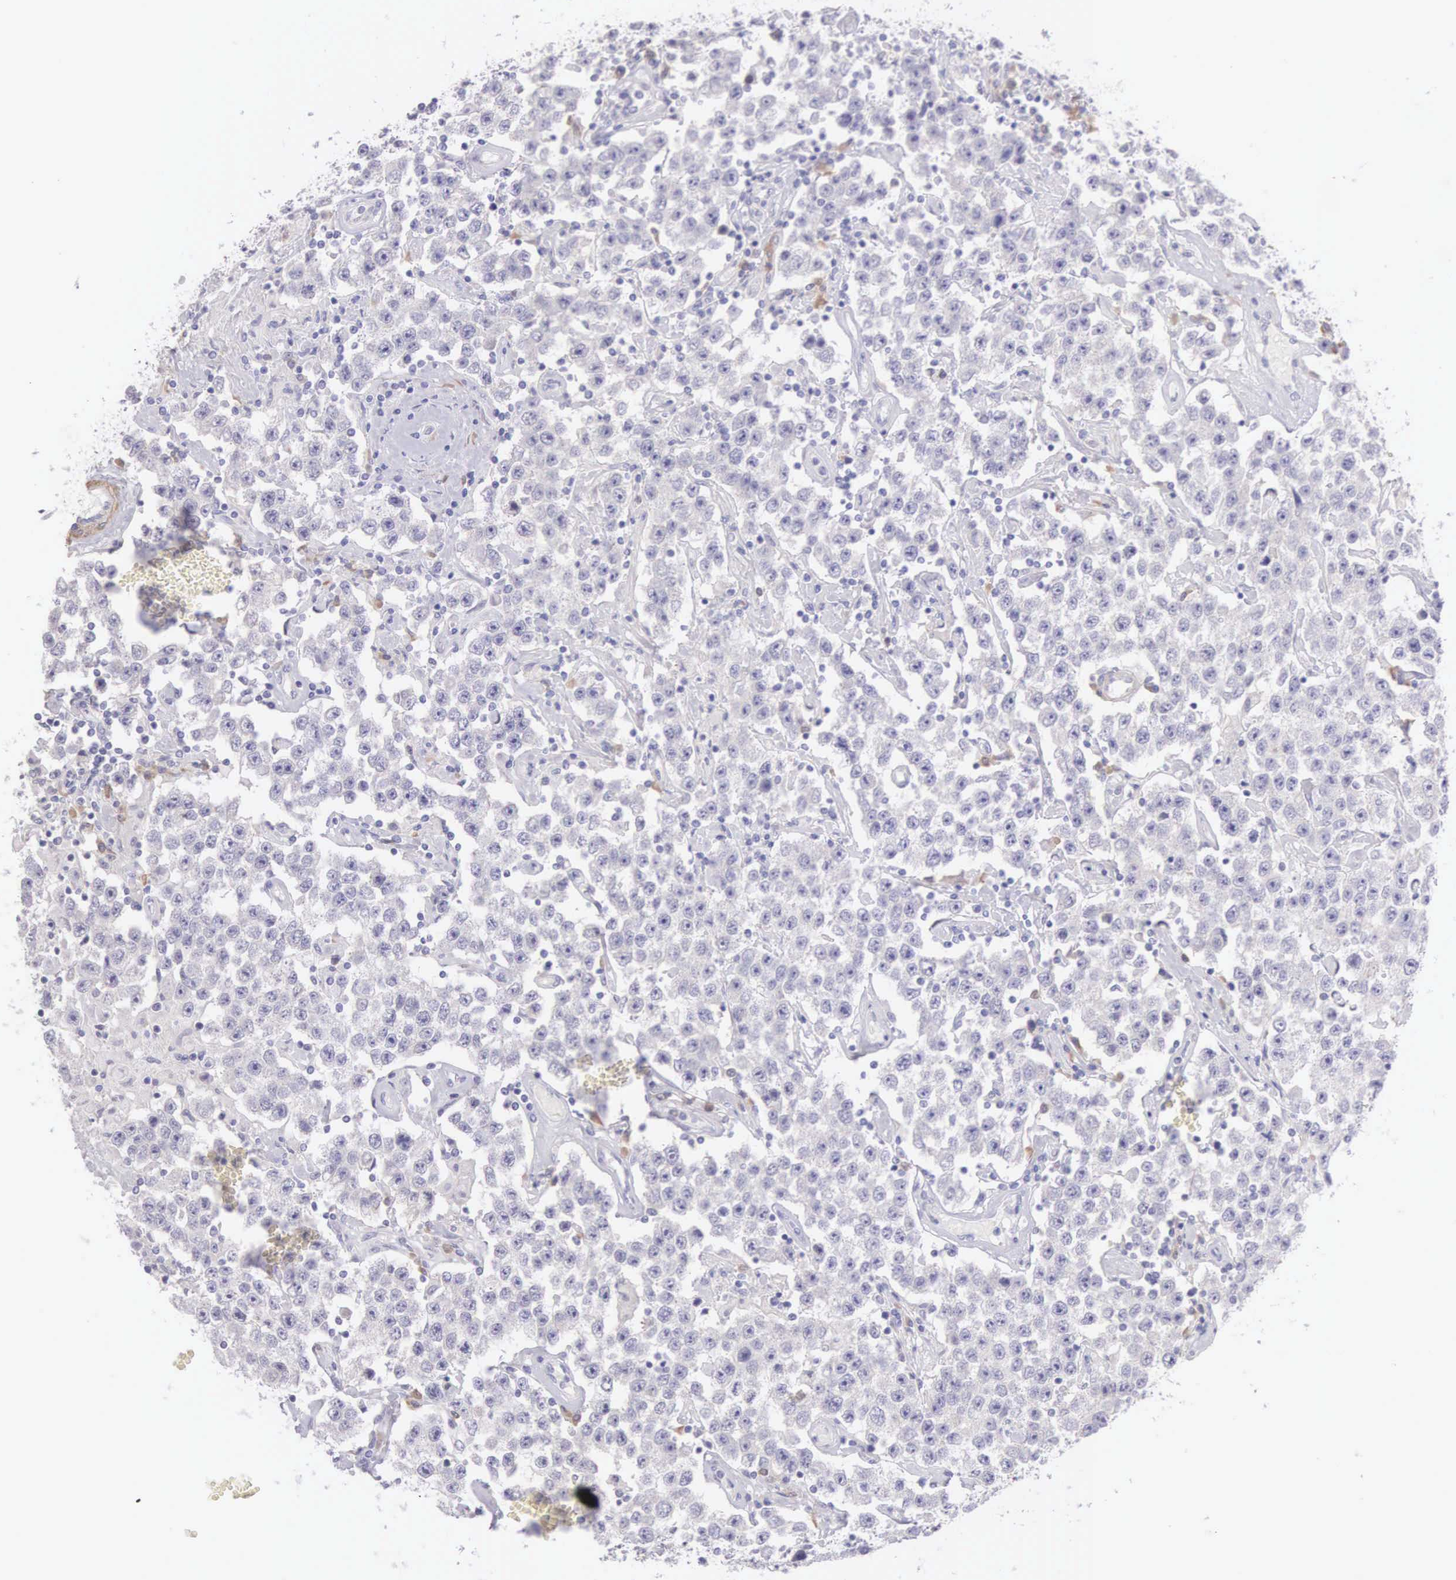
{"staining": {"intensity": "weak", "quantity": "25%-75%", "location": "cytoplasmic/membranous"}, "tissue": "testis cancer", "cell_type": "Tumor cells", "image_type": "cancer", "snomed": [{"axis": "morphology", "description": "Seminoma, NOS"}, {"axis": "topography", "description": "Testis"}], "caption": "Brown immunohistochemical staining in human testis seminoma reveals weak cytoplasmic/membranous positivity in about 25%-75% of tumor cells. The protein of interest is shown in brown color, while the nuclei are stained blue.", "gene": "ARFGAP3", "patient": {"sex": "male", "age": 52}}